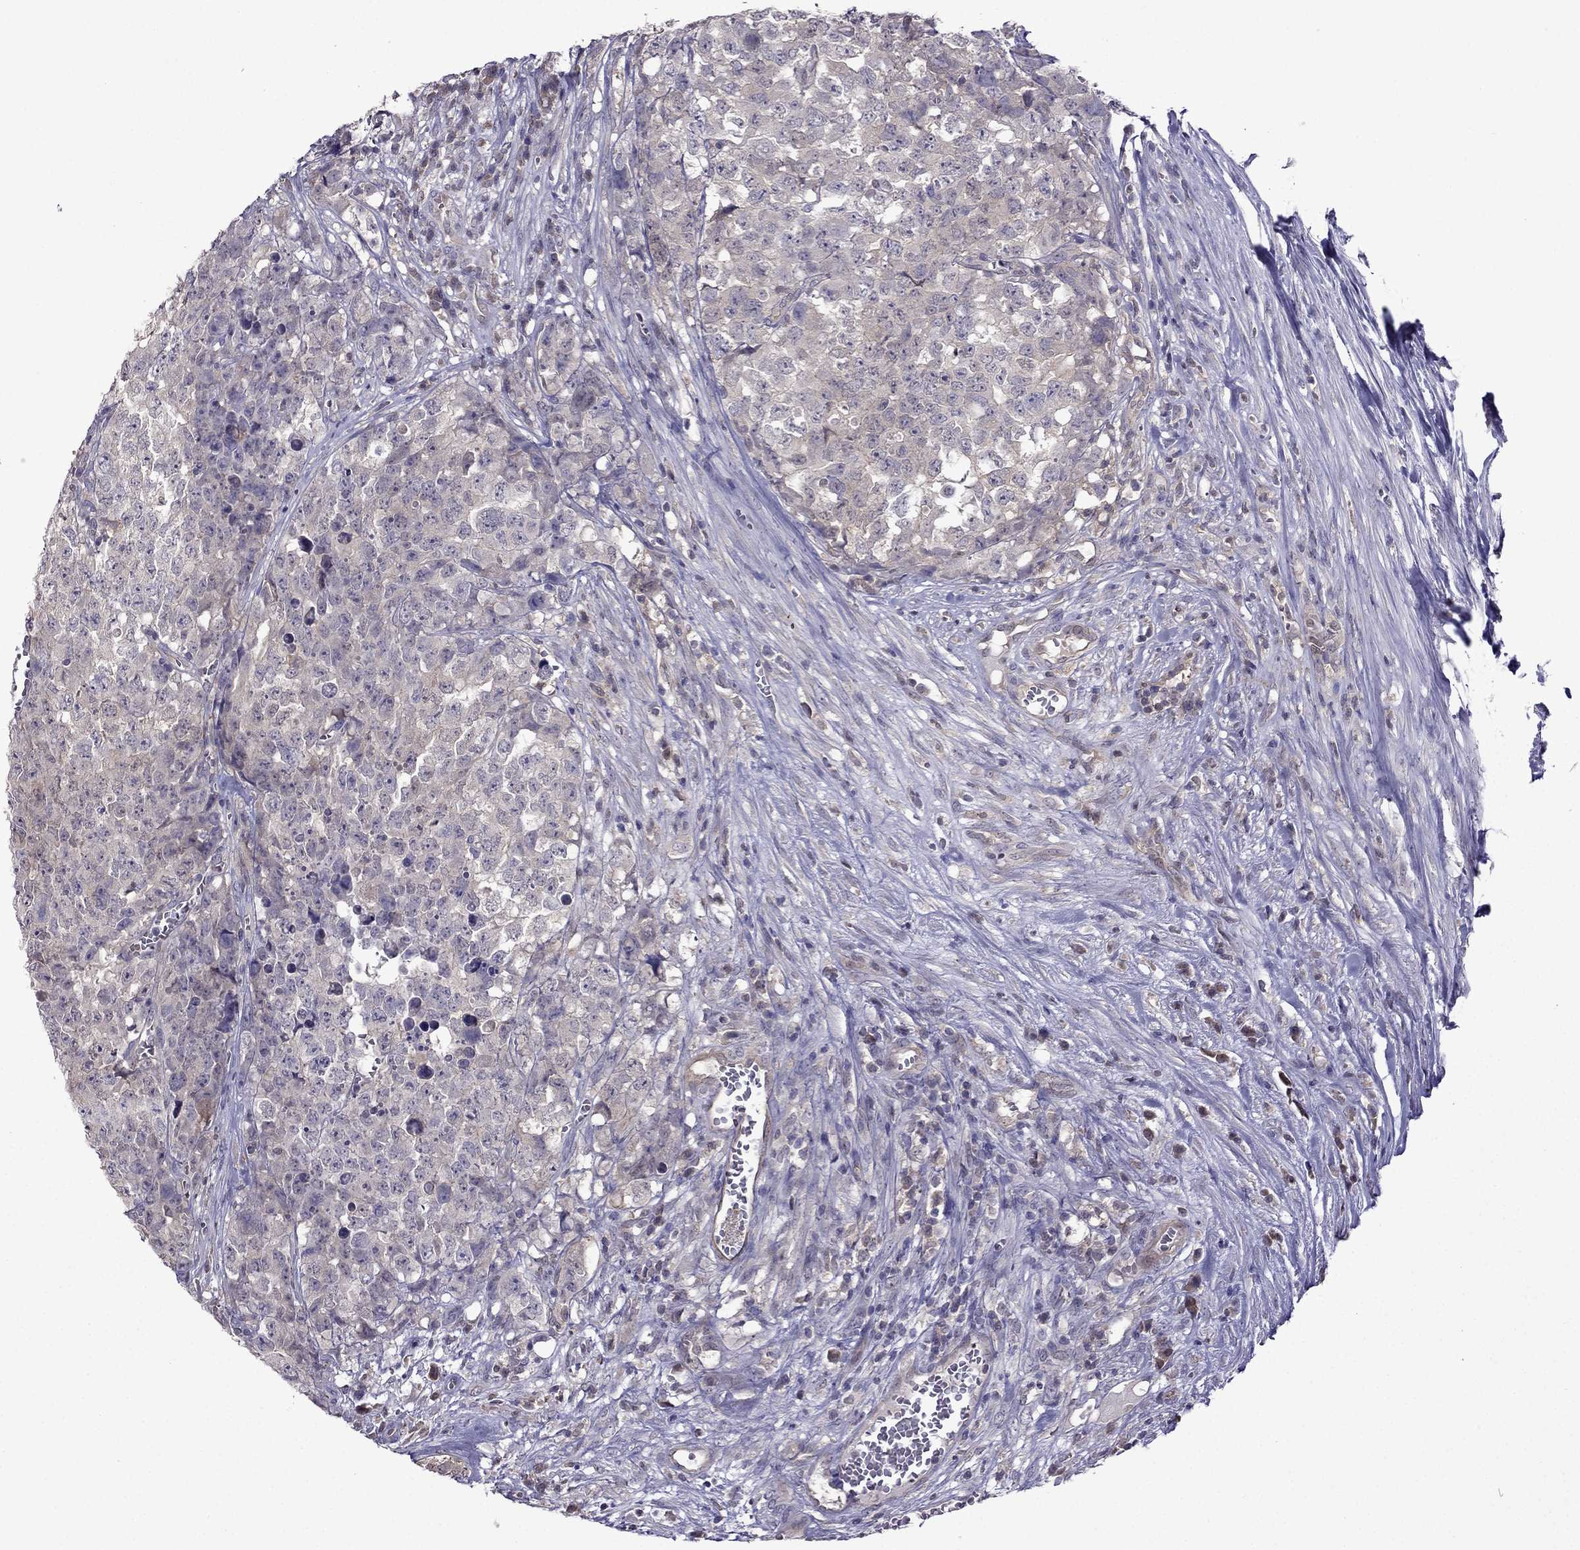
{"staining": {"intensity": "negative", "quantity": "none", "location": "none"}, "tissue": "testis cancer", "cell_type": "Tumor cells", "image_type": "cancer", "snomed": [{"axis": "morphology", "description": "Carcinoma, Embryonal, NOS"}, {"axis": "topography", "description": "Testis"}], "caption": "Human testis cancer stained for a protein using immunohistochemistry (IHC) reveals no positivity in tumor cells.", "gene": "CDK5", "patient": {"sex": "male", "age": 23}}